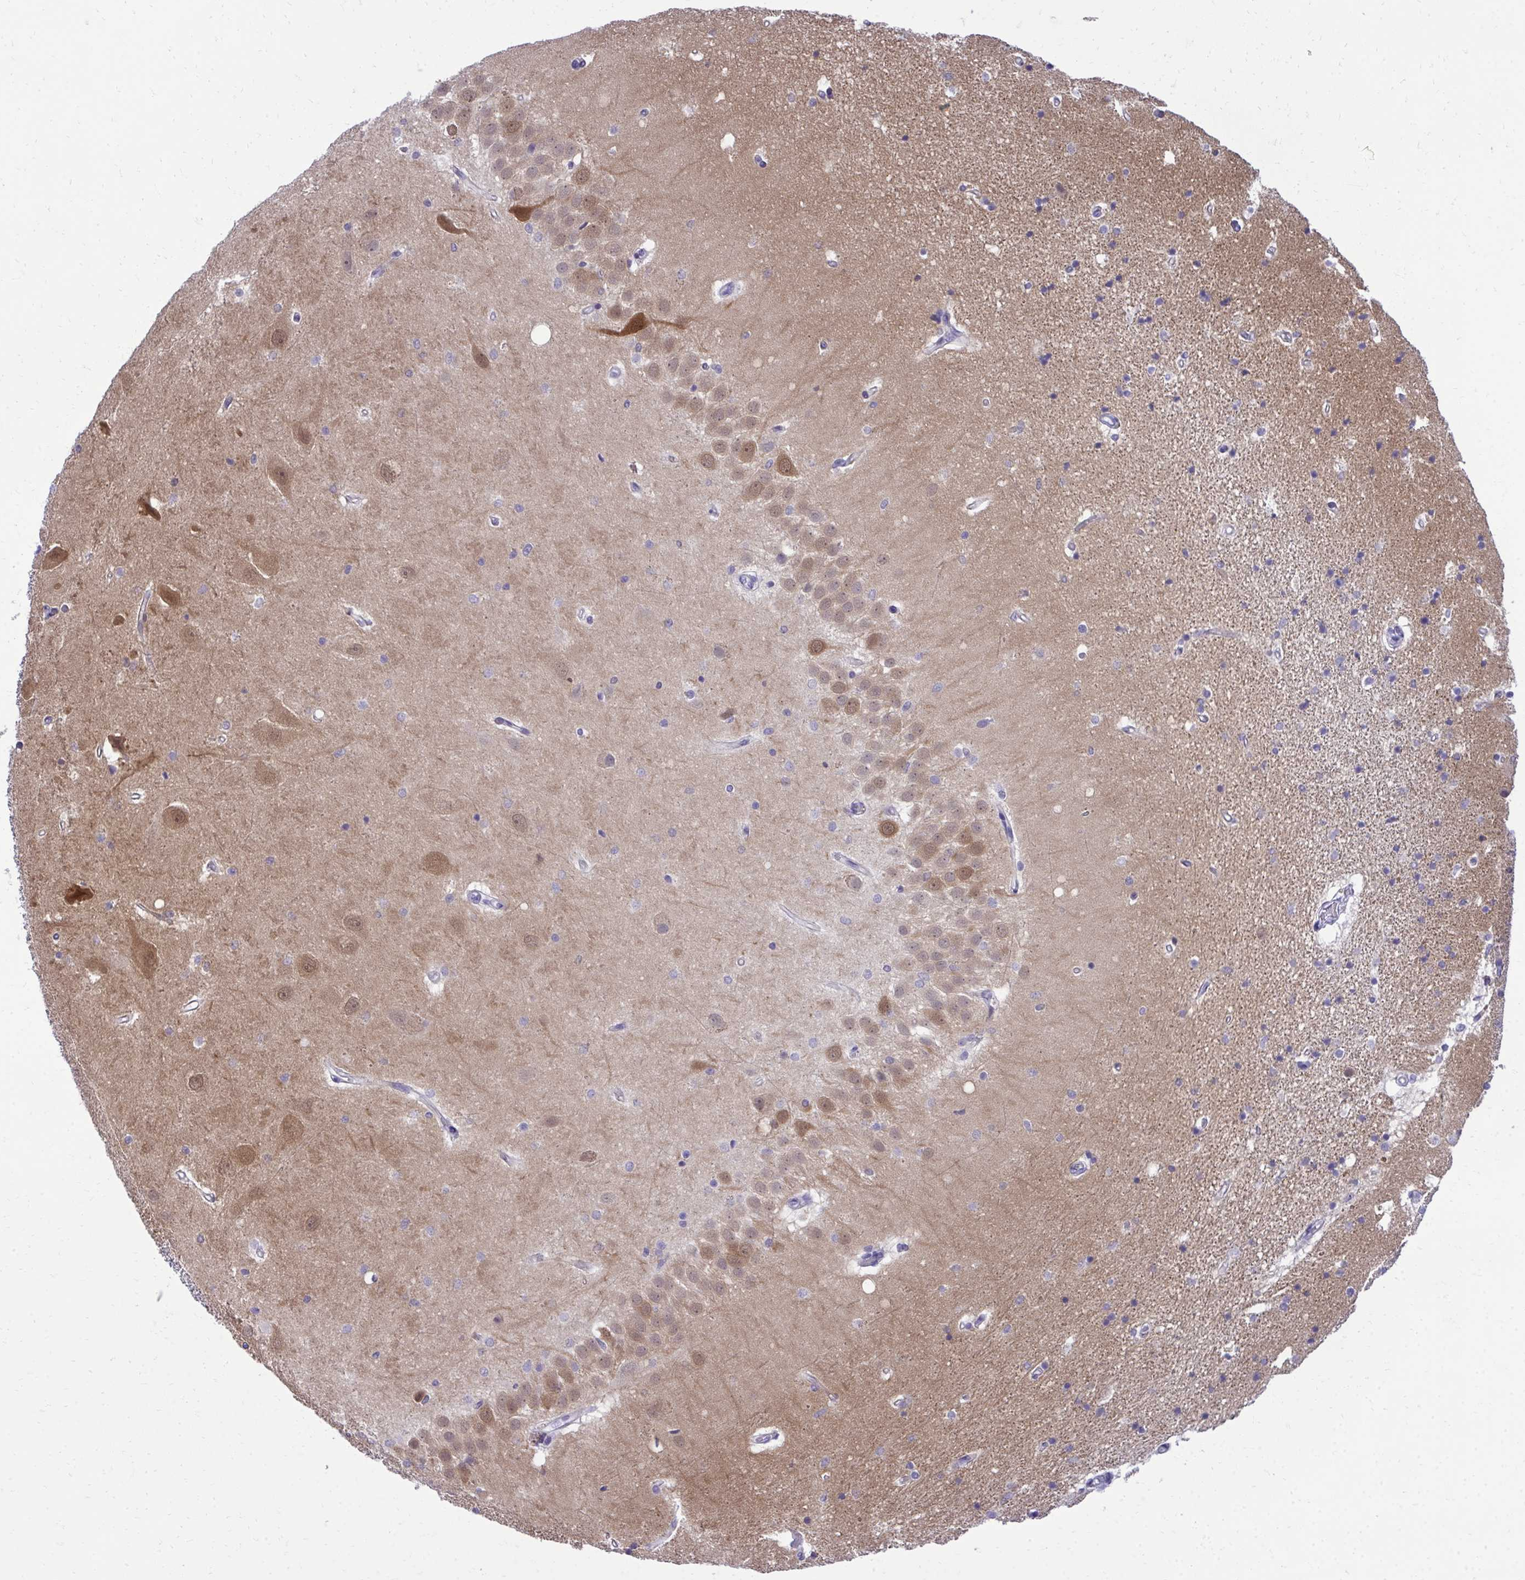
{"staining": {"intensity": "moderate", "quantity": "<25%", "location": "cytoplasmic/membranous,nuclear"}, "tissue": "hippocampus", "cell_type": "Glial cells", "image_type": "normal", "snomed": [{"axis": "morphology", "description": "Normal tissue, NOS"}, {"axis": "topography", "description": "Hippocampus"}], "caption": "High-power microscopy captured an IHC photomicrograph of normal hippocampus, revealing moderate cytoplasmic/membranous,nuclear staining in about <25% of glial cells. (Brightfield microscopy of DAB IHC at high magnification).", "gene": "PGM2L1", "patient": {"sex": "male", "age": 63}}